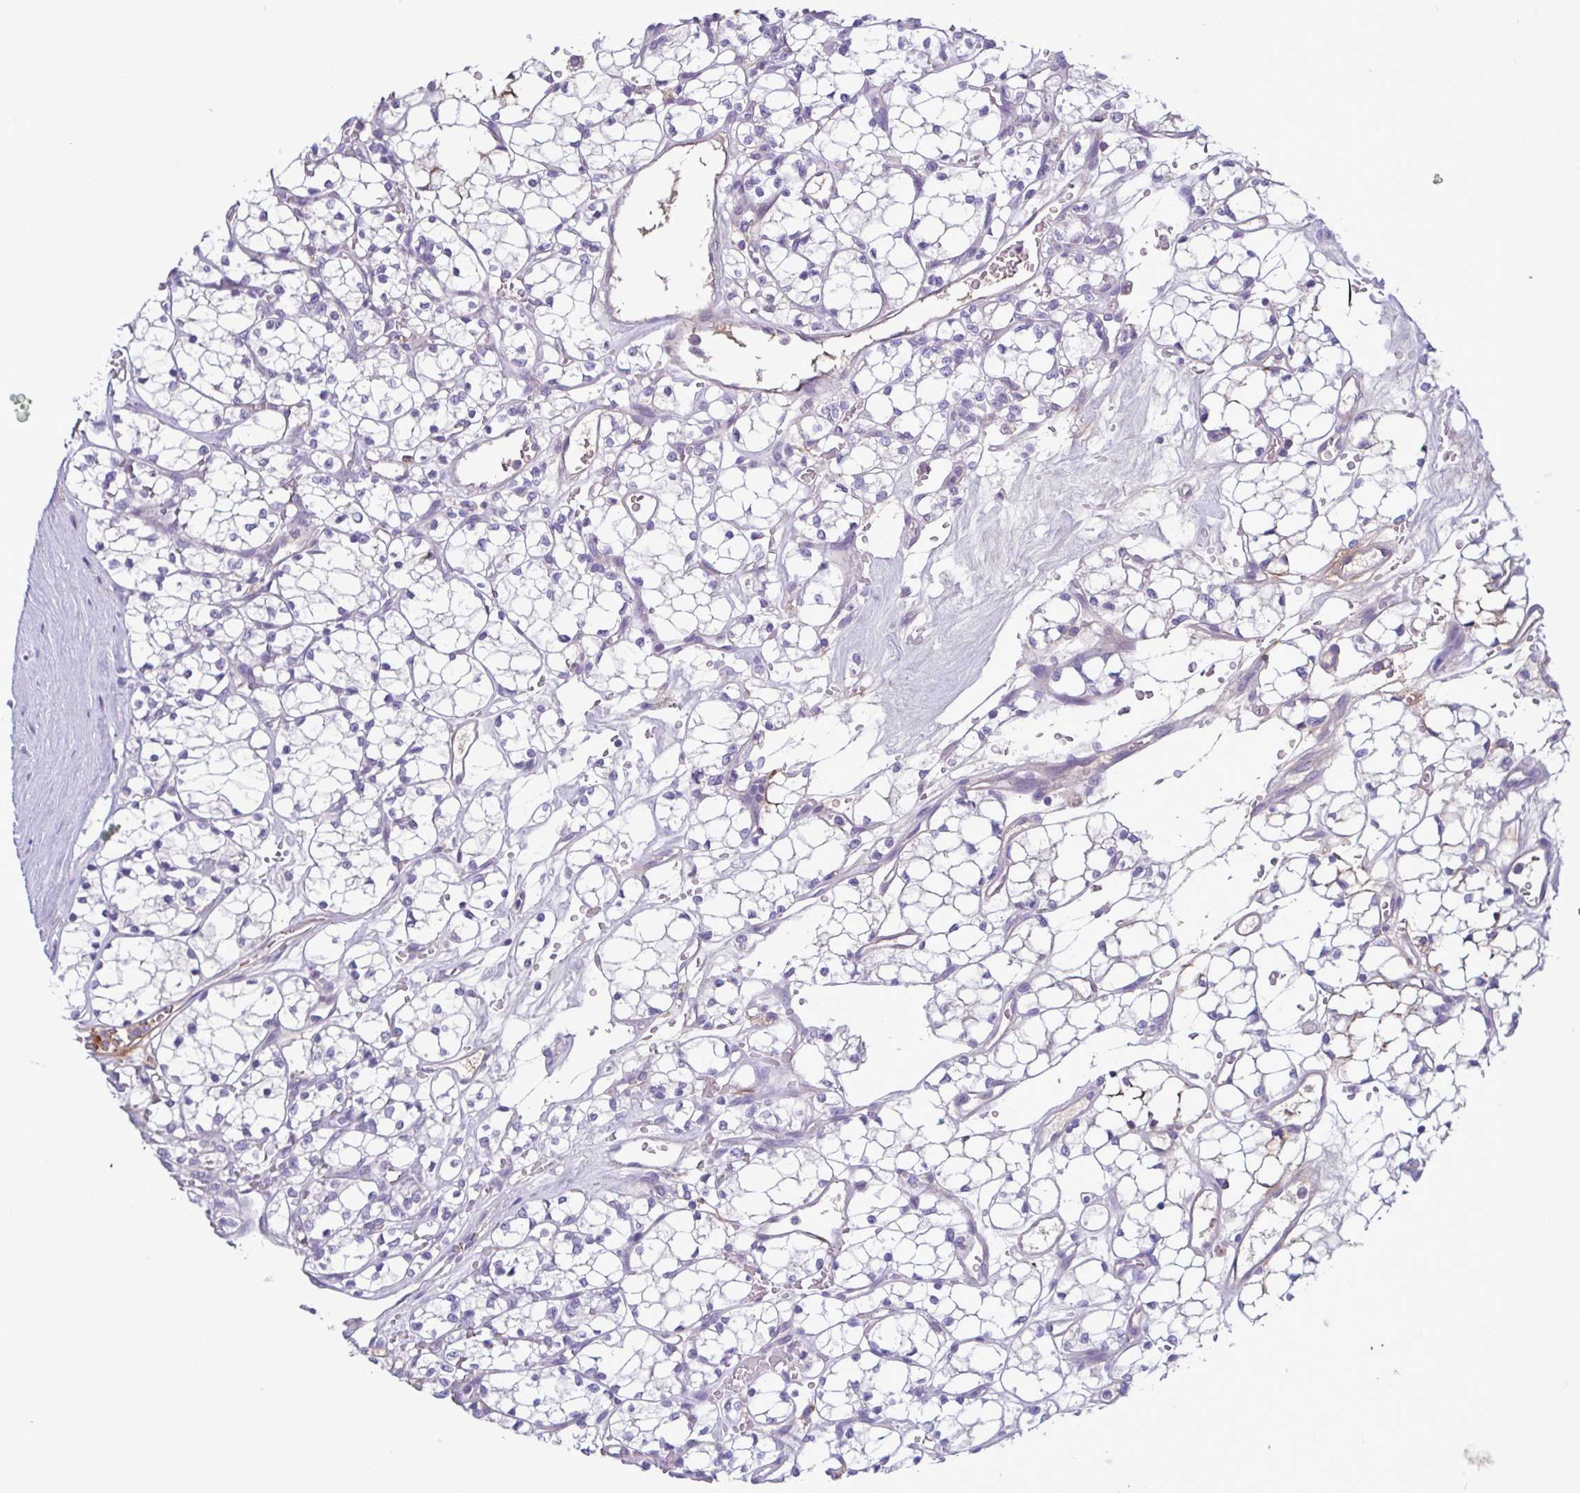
{"staining": {"intensity": "negative", "quantity": "none", "location": "none"}, "tissue": "renal cancer", "cell_type": "Tumor cells", "image_type": "cancer", "snomed": [{"axis": "morphology", "description": "Adenocarcinoma, NOS"}, {"axis": "topography", "description": "Kidney"}], "caption": "Image shows no significant protein positivity in tumor cells of renal cancer (adenocarcinoma). The staining was performed using DAB (3,3'-diaminobenzidine) to visualize the protein expression in brown, while the nuclei were stained in blue with hematoxylin (Magnification: 20x).", "gene": "F13B", "patient": {"sex": "female", "age": 69}}